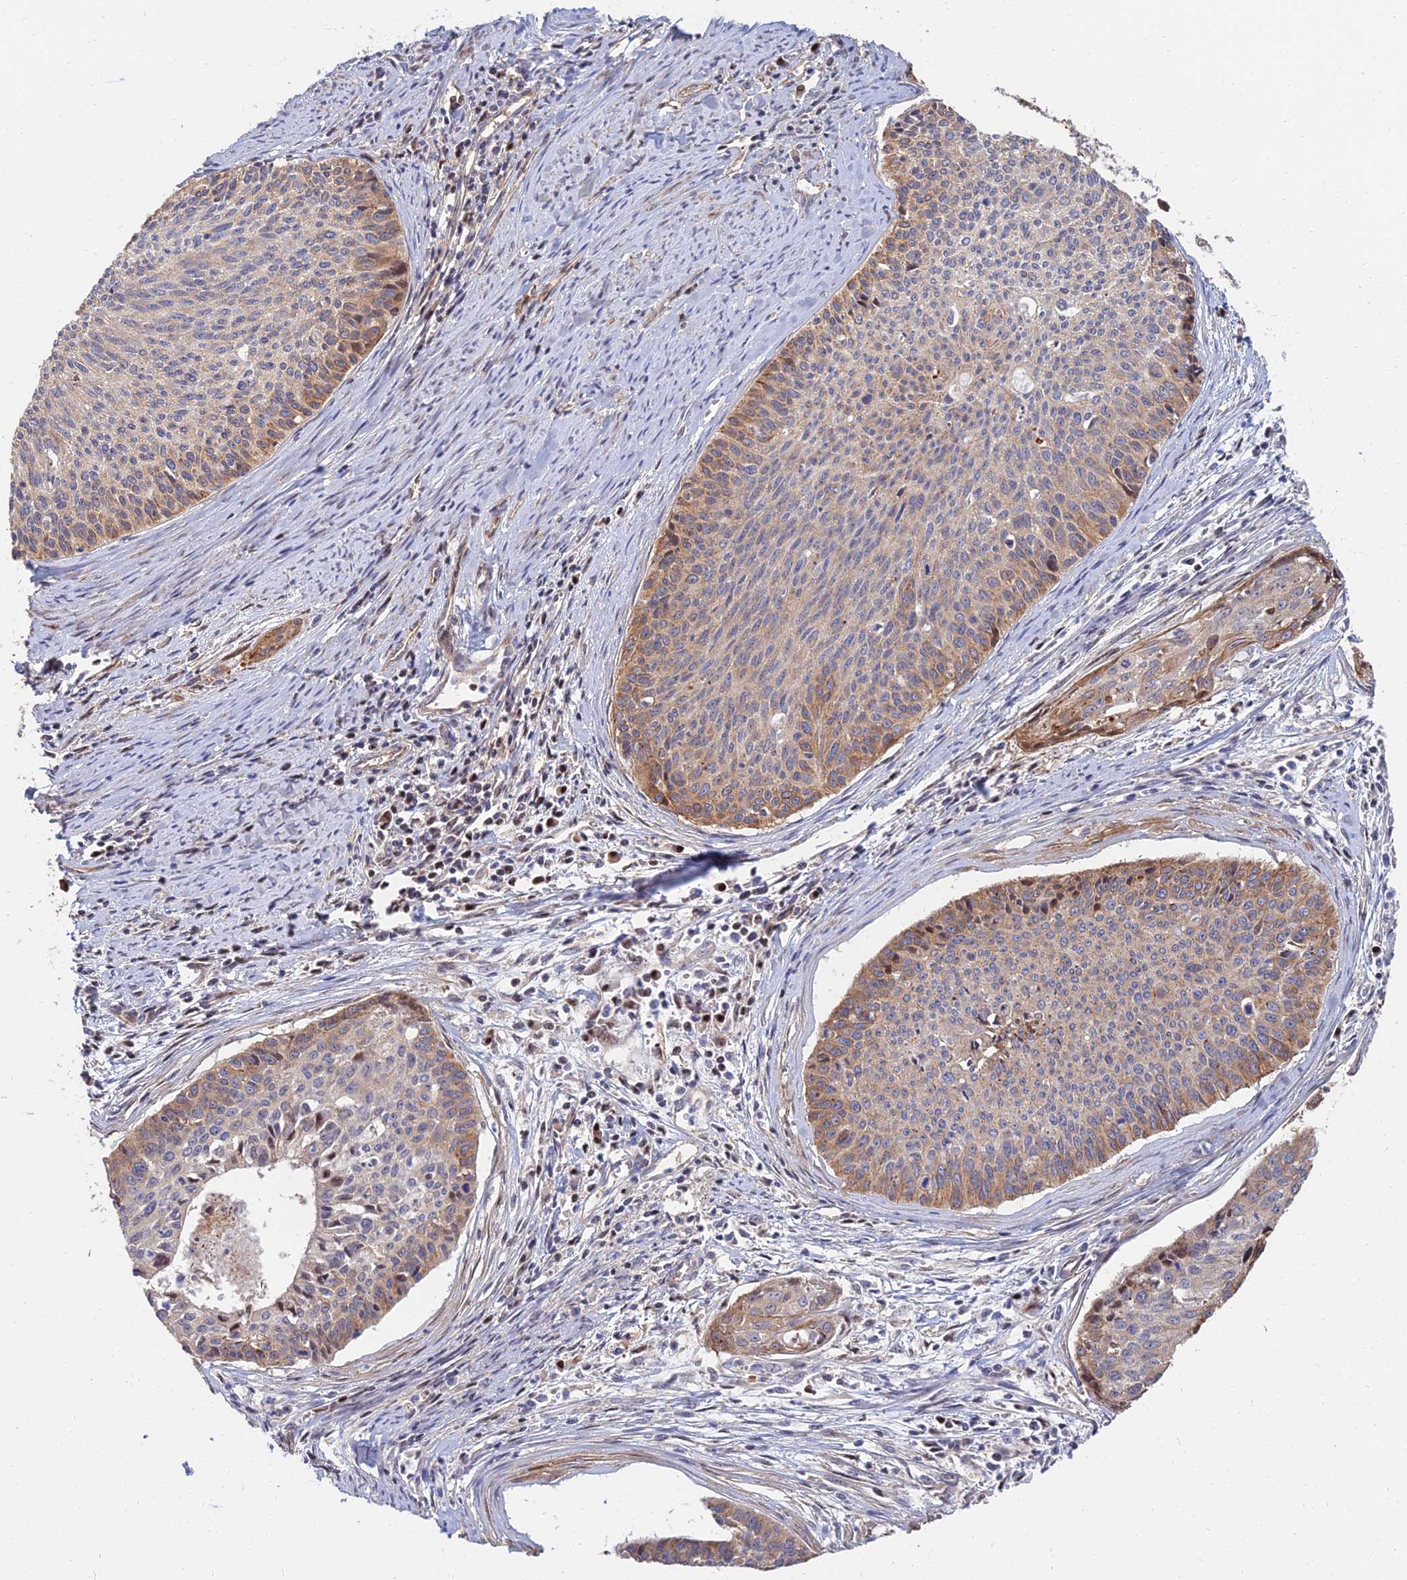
{"staining": {"intensity": "moderate", "quantity": "25%-75%", "location": "cytoplasmic/membranous"}, "tissue": "cervical cancer", "cell_type": "Tumor cells", "image_type": "cancer", "snomed": [{"axis": "morphology", "description": "Squamous cell carcinoma, NOS"}, {"axis": "topography", "description": "Cervix"}], "caption": "DAB immunohistochemical staining of human squamous cell carcinoma (cervical) shows moderate cytoplasmic/membranous protein positivity in about 25%-75% of tumor cells.", "gene": "TRIM43B", "patient": {"sex": "female", "age": 55}}